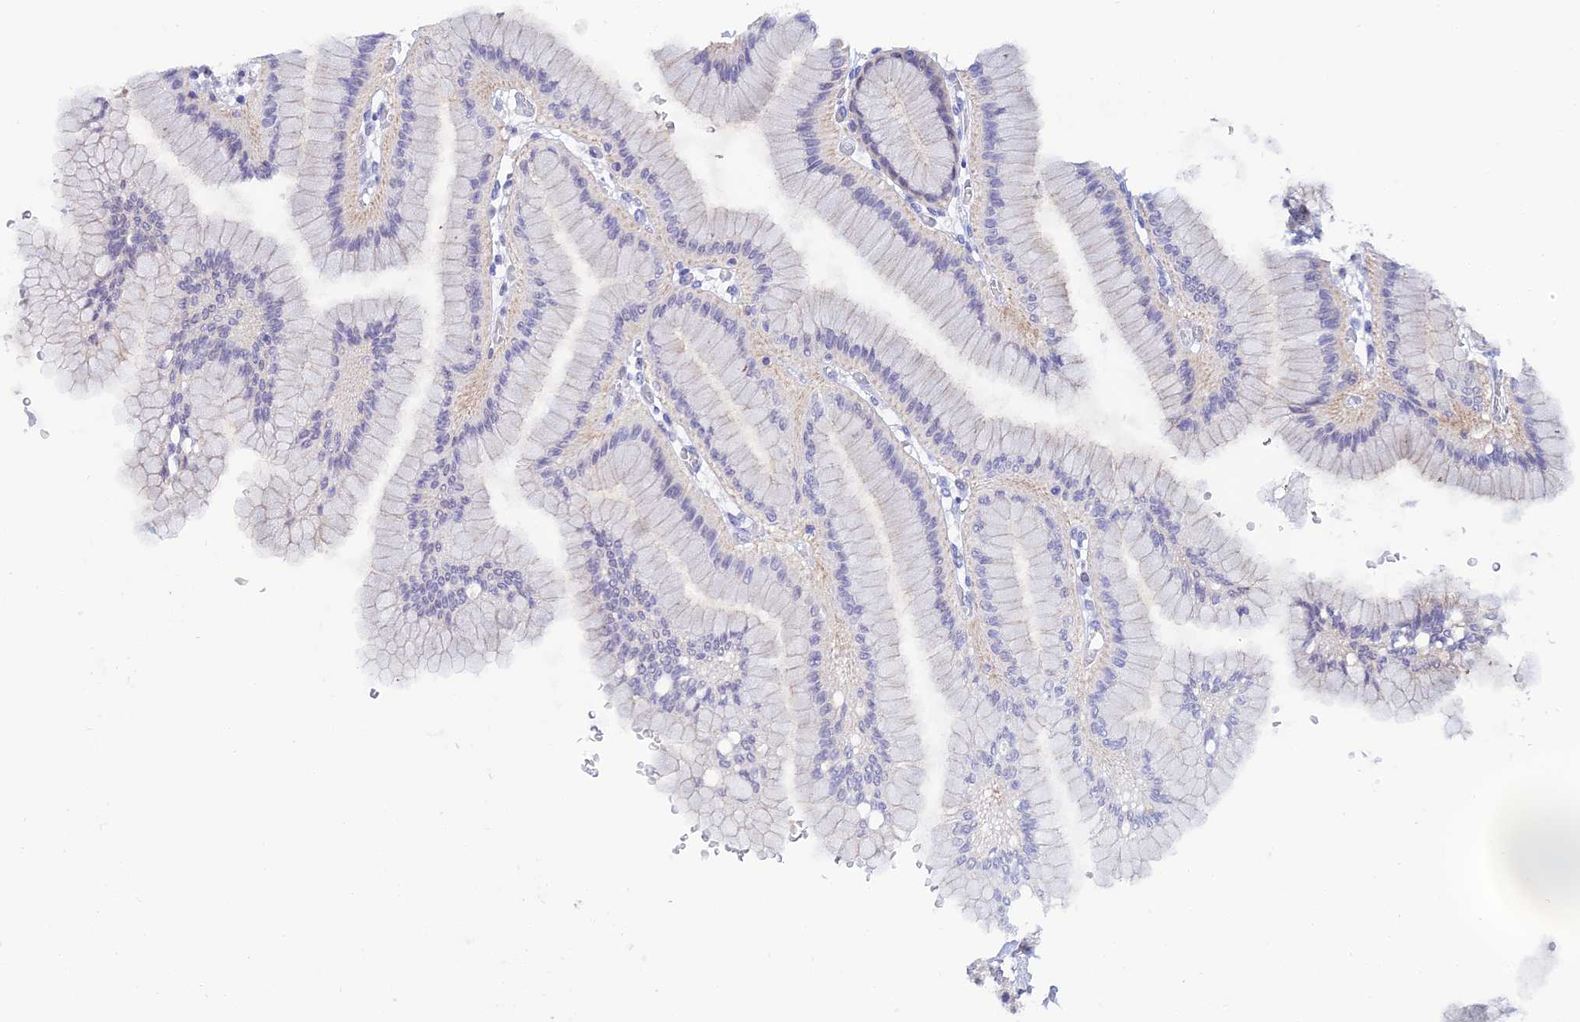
{"staining": {"intensity": "moderate", "quantity": "25%-75%", "location": "cytoplasmic/membranous,nuclear"}, "tissue": "stomach", "cell_type": "Glandular cells", "image_type": "normal", "snomed": [{"axis": "morphology", "description": "Normal tissue, NOS"}, {"axis": "morphology", "description": "Adenocarcinoma, NOS"}, {"axis": "morphology", "description": "Adenocarcinoma, High grade"}, {"axis": "topography", "description": "Stomach, upper"}, {"axis": "topography", "description": "Stomach"}], "caption": "IHC micrograph of benign stomach stained for a protein (brown), which demonstrates medium levels of moderate cytoplasmic/membranous,nuclear positivity in about 25%-75% of glandular cells.", "gene": "PLPP4", "patient": {"sex": "female", "age": 65}}